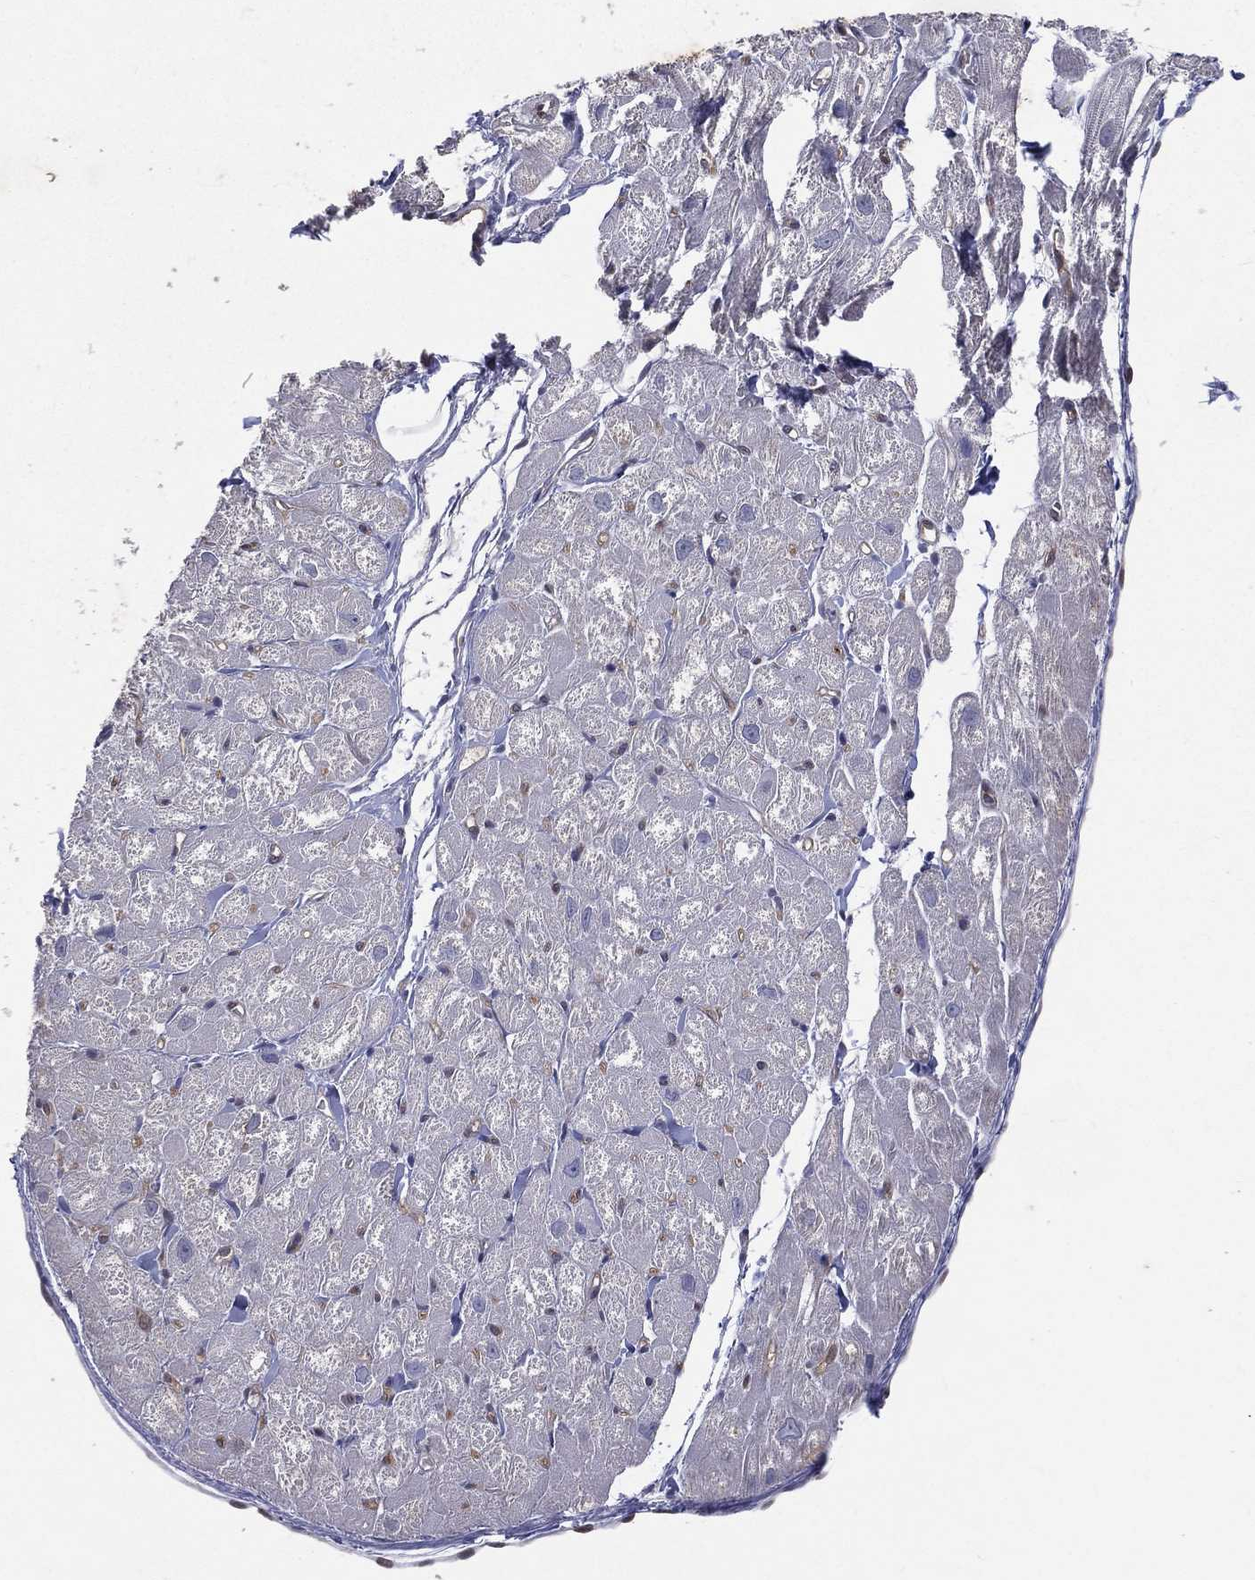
{"staining": {"intensity": "negative", "quantity": "none", "location": "none"}, "tissue": "heart muscle", "cell_type": "Cardiomyocytes", "image_type": "normal", "snomed": [{"axis": "morphology", "description": "Normal tissue, NOS"}, {"axis": "topography", "description": "Heart"}], "caption": "DAB (3,3'-diaminobenzidine) immunohistochemical staining of unremarkable heart muscle reveals no significant expression in cardiomyocytes.", "gene": "GMPR2", "patient": {"sex": "male", "age": 58}}